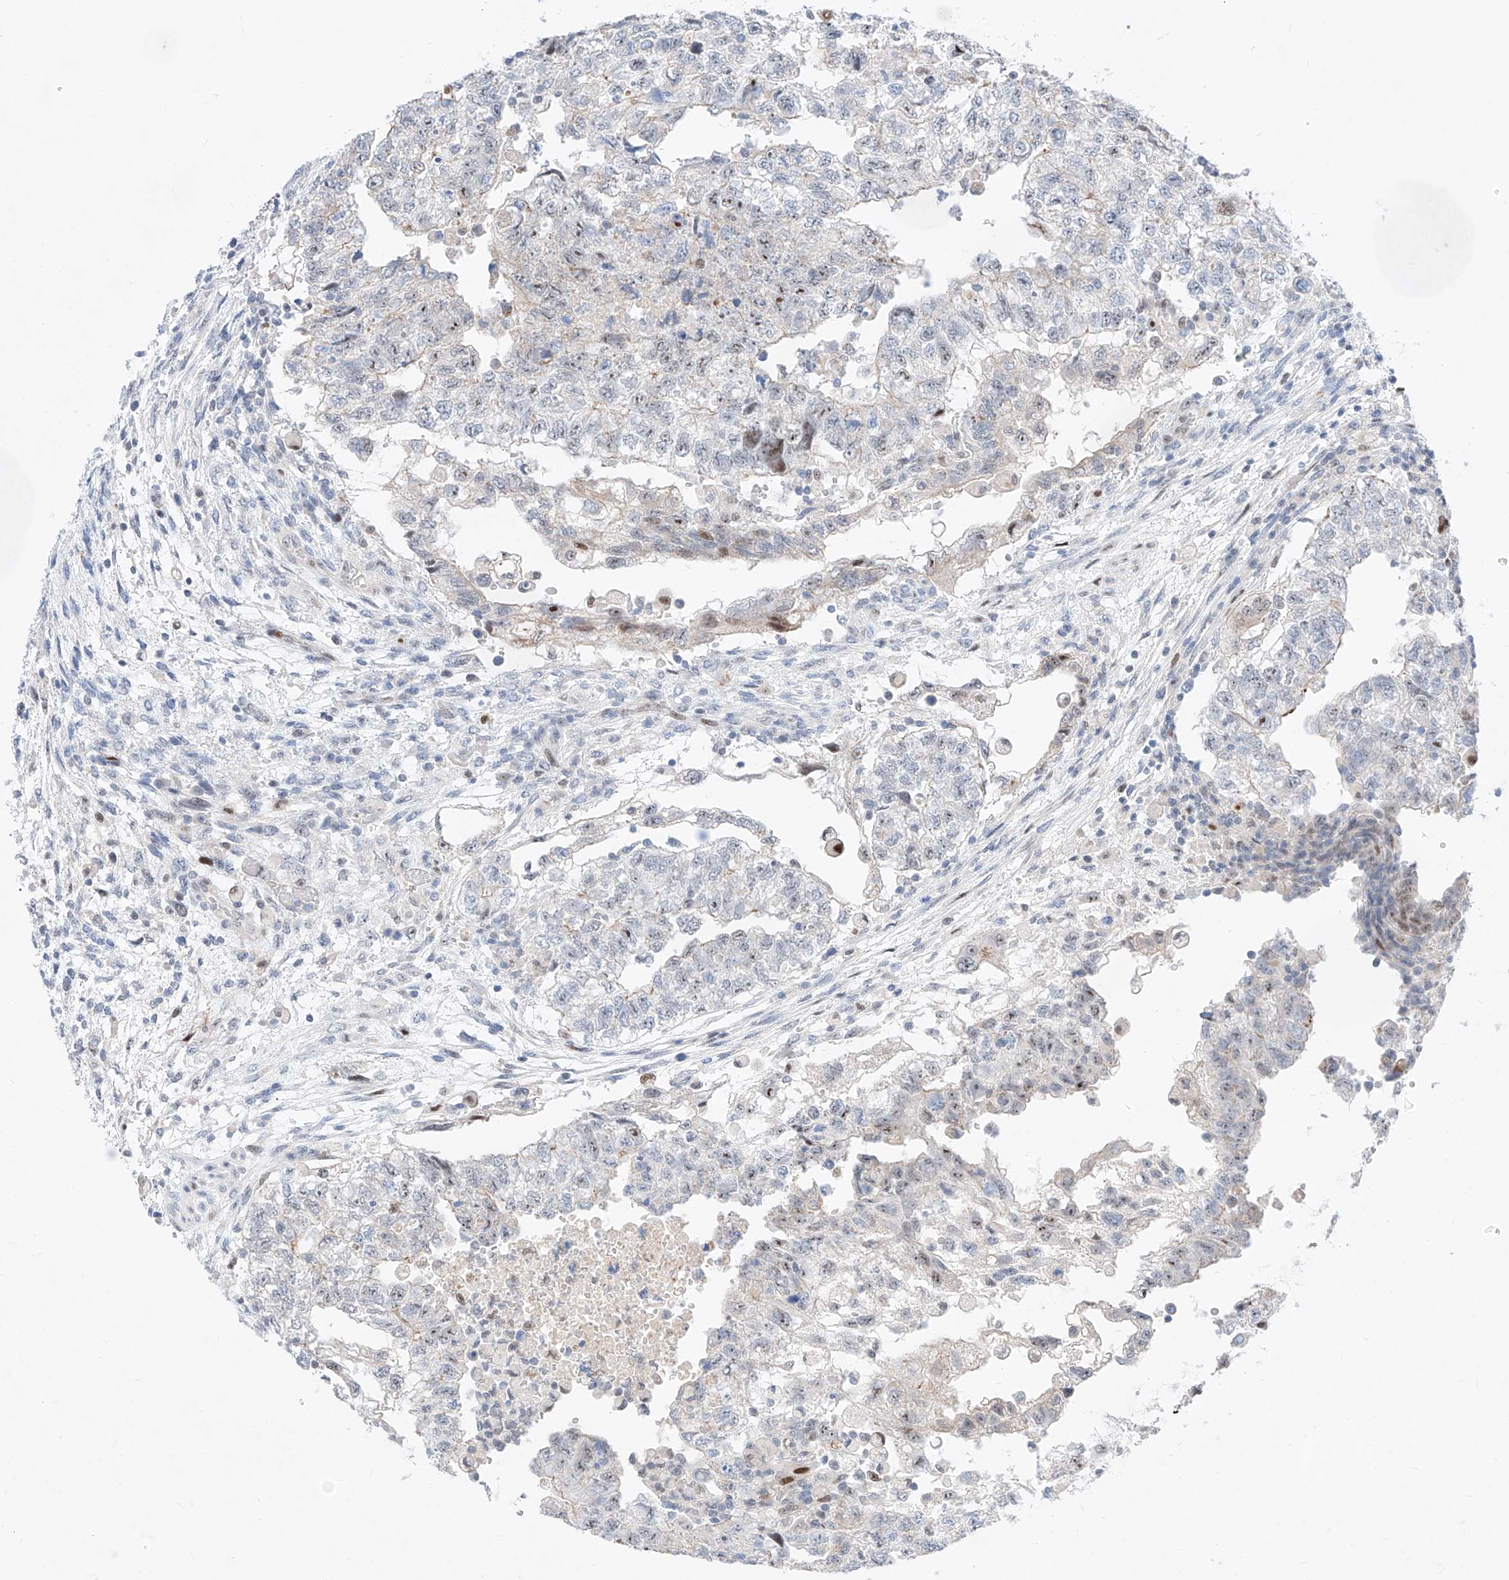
{"staining": {"intensity": "weak", "quantity": "25%-75%", "location": "nuclear"}, "tissue": "testis cancer", "cell_type": "Tumor cells", "image_type": "cancer", "snomed": [{"axis": "morphology", "description": "Carcinoma, Embryonal, NOS"}, {"axis": "topography", "description": "Testis"}], "caption": "A histopathology image showing weak nuclear staining in about 25%-75% of tumor cells in testis embryonal carcinoma, as visualized by brown immunohistochemical staining.", "gene": "NT5C3B", "patient": {"sex": "male", "age": 36}}